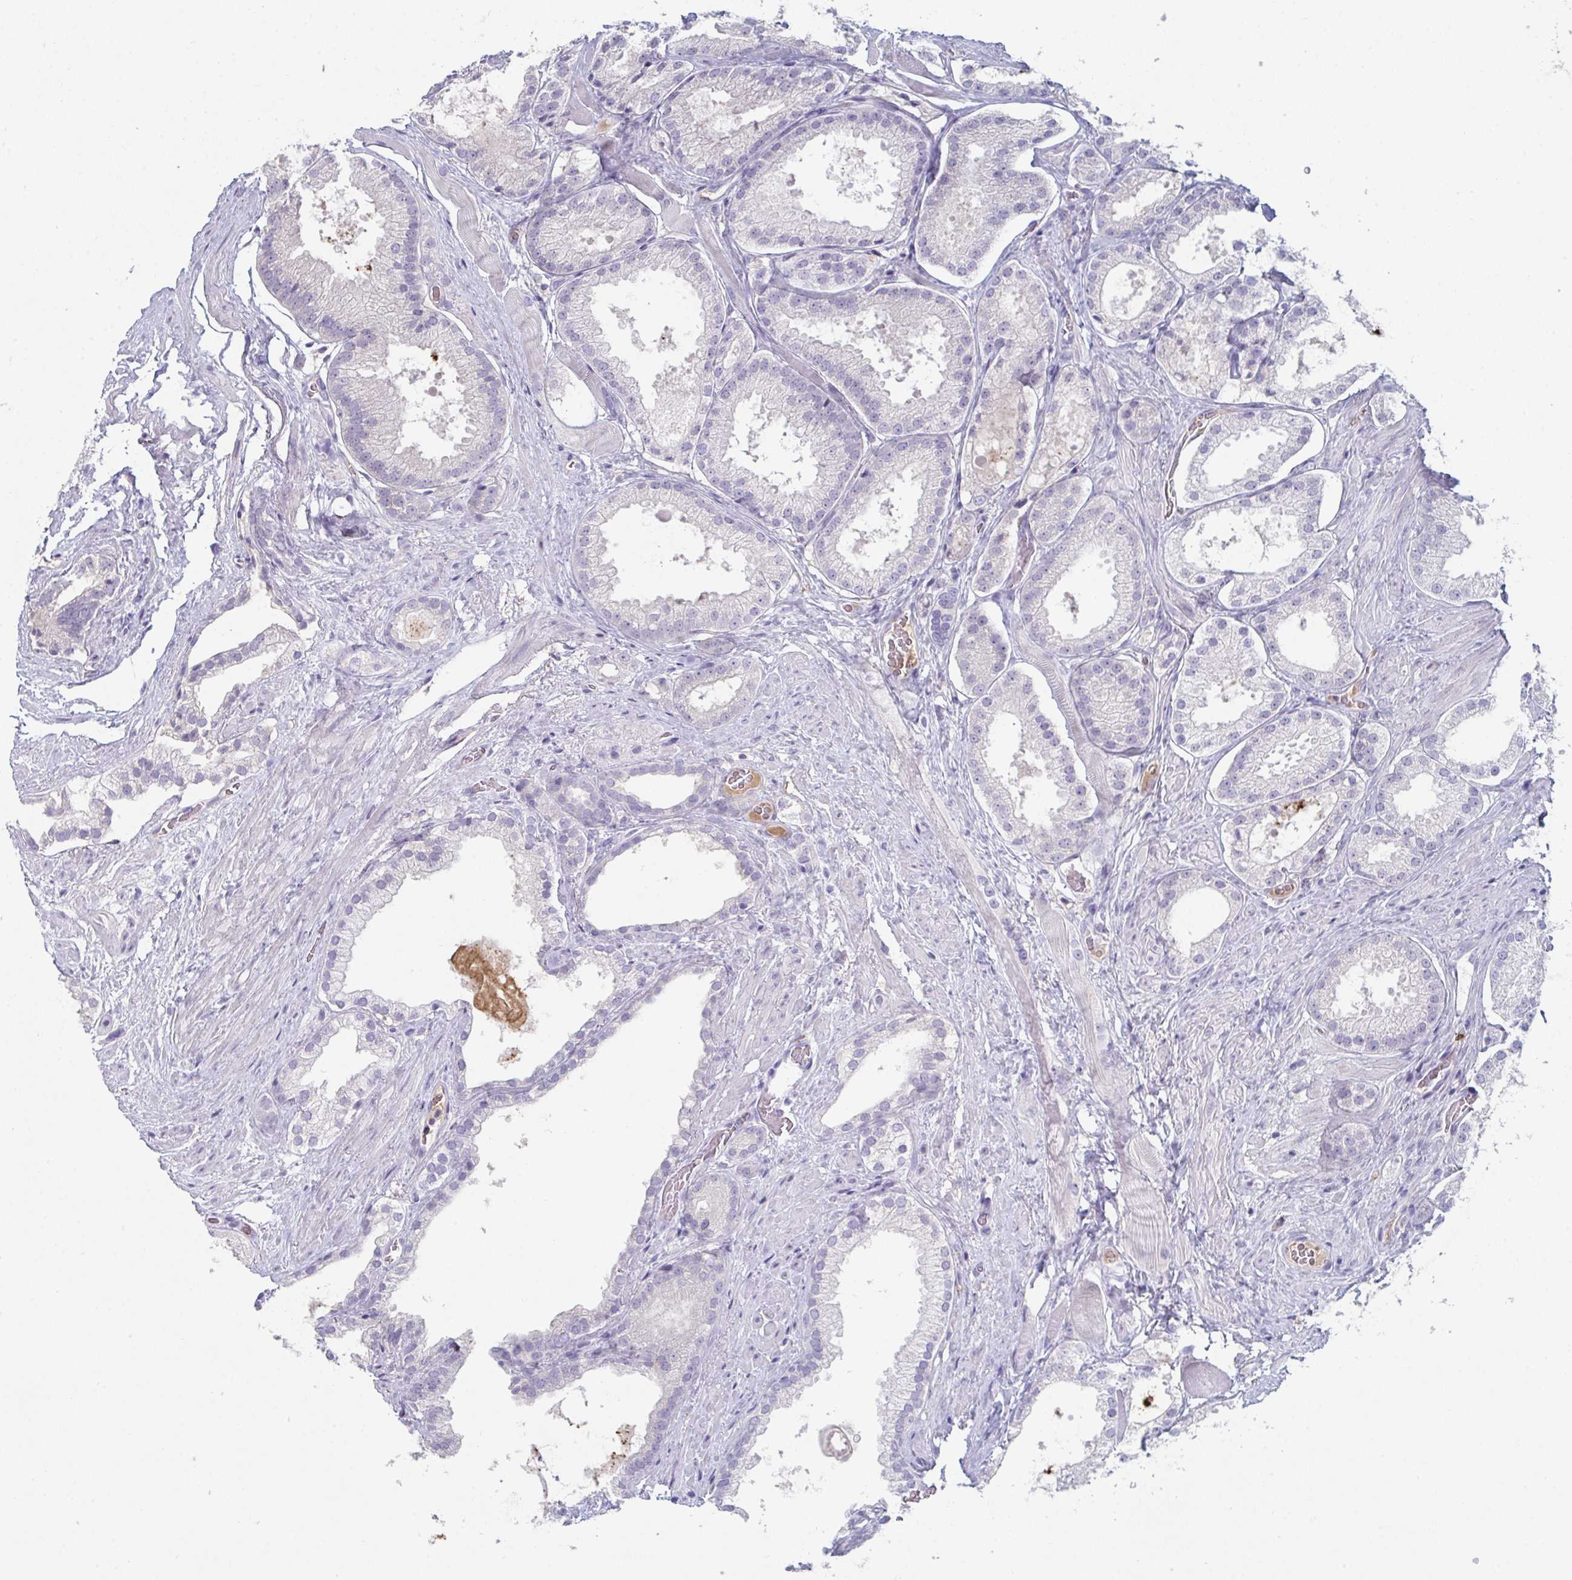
{"staining": {"intensity": "negative", "quantity": "none", "location": "none"}, "tissue": "prostate cancer", "cell_type": "Tumor cells", "image_type": "cancer", "snomed": [{"axis": "morphology", "description": "Adenocarcinoma, High grade"}, {"axis": "topography", "description": "Prostate"}], "caption": "Immunohistochemistry (IHC) photomicrograph of prostate cancer stained for a protein (brown), which demonstrates no positivity in tumor cells.", "gene": "ADAM21", "patient": {"sex": "male", "age": 68}}